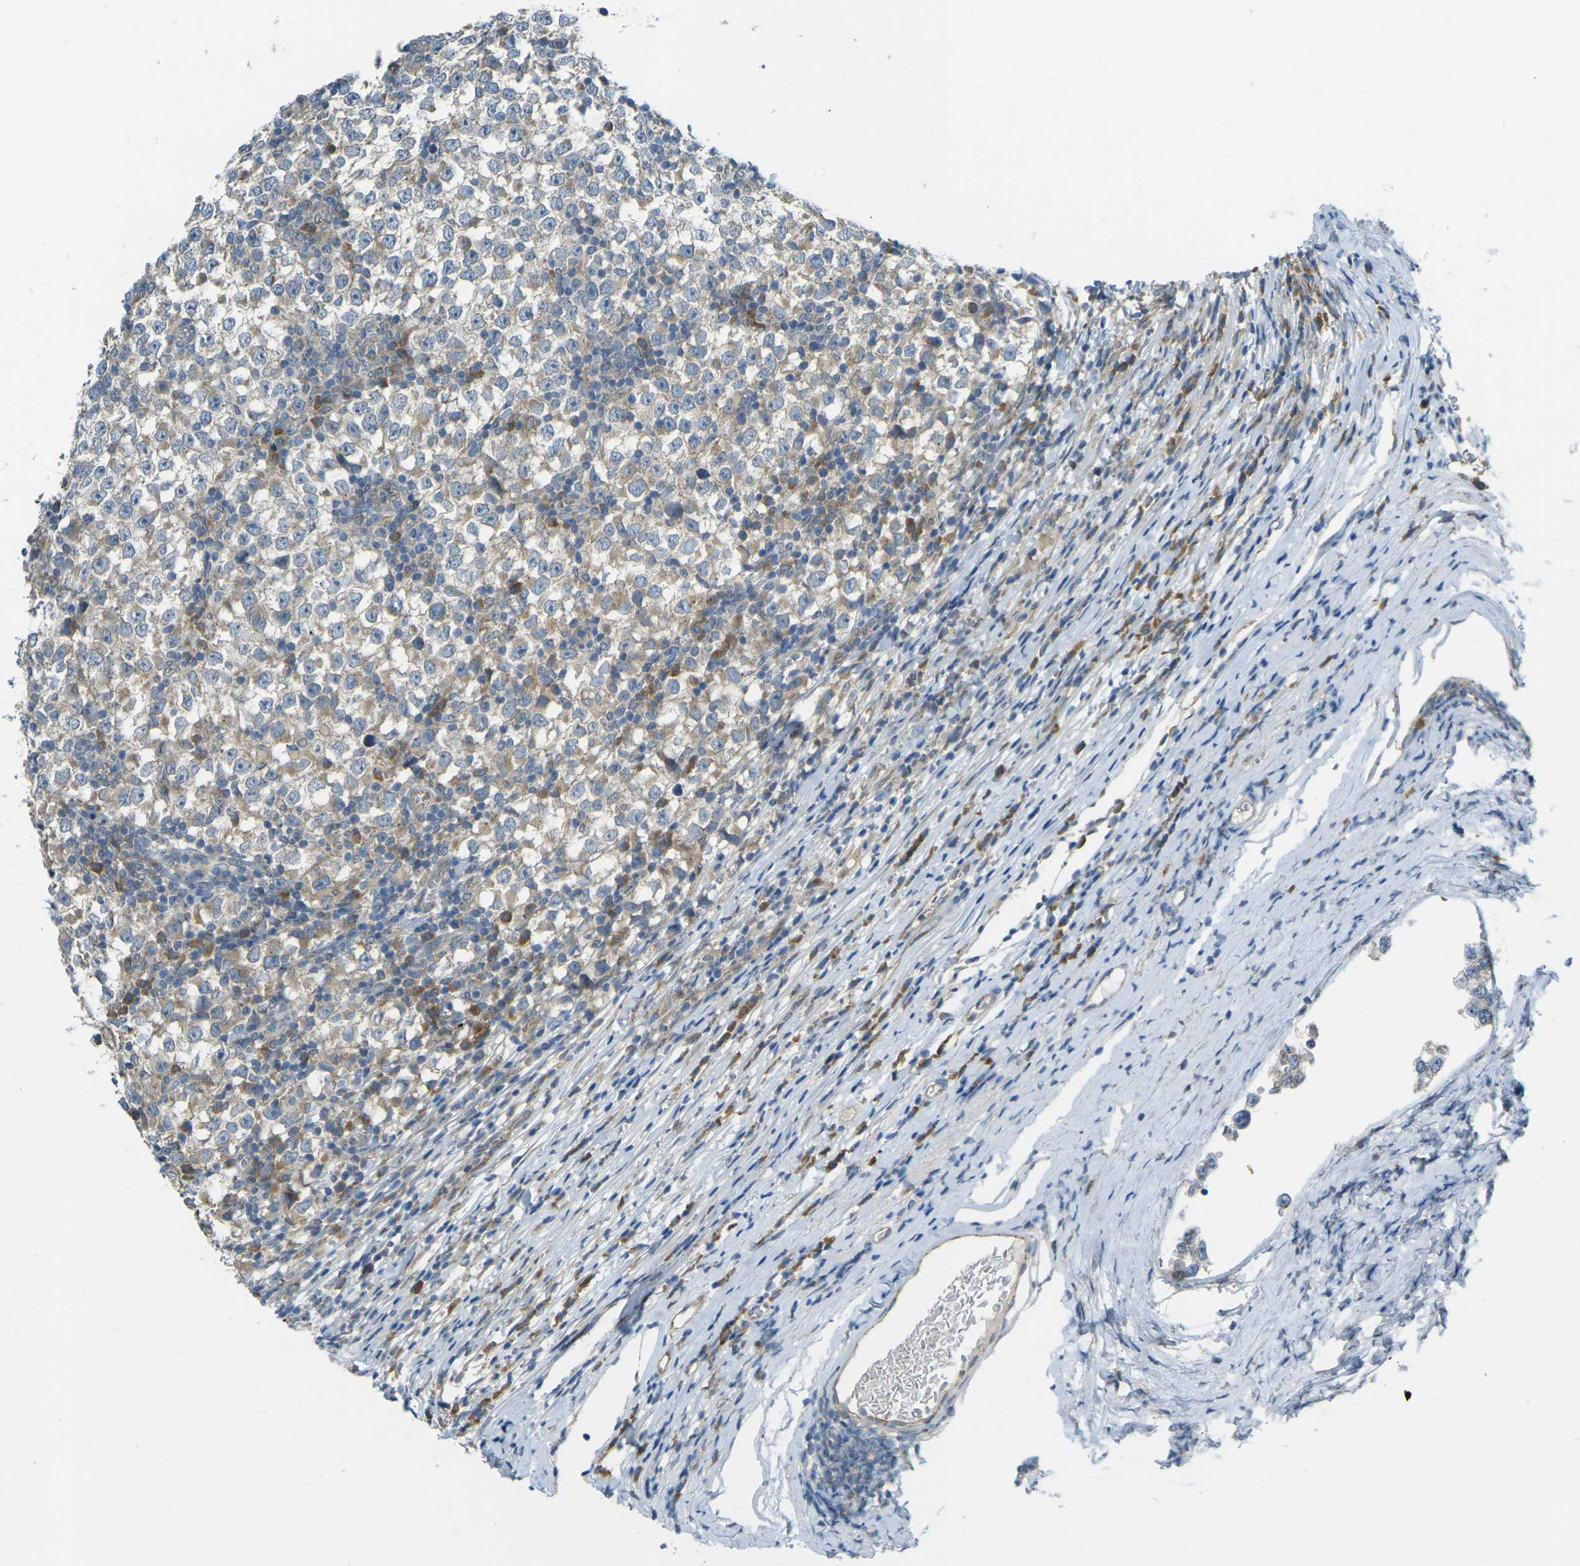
{"staining": {"intensity": "weak", "quantity": "<25%", "location": "cytoplasmic/membranous"}, "tissue": "testis cancer", "cell_type": "Tumor cells", "image_type": "cancer", "snomed": [{"axis": "morphology", "description": "Seminoma, NOS"}, {"axis": "topography", "description": "Testis"}], "caption": "The immunohistochemistry micrograph has no significant positivity in tumor cells of testis cancer (seminoma) tissue.", "gene": "RHBDD1", "patient": {"sex": "male", "age": 65}}